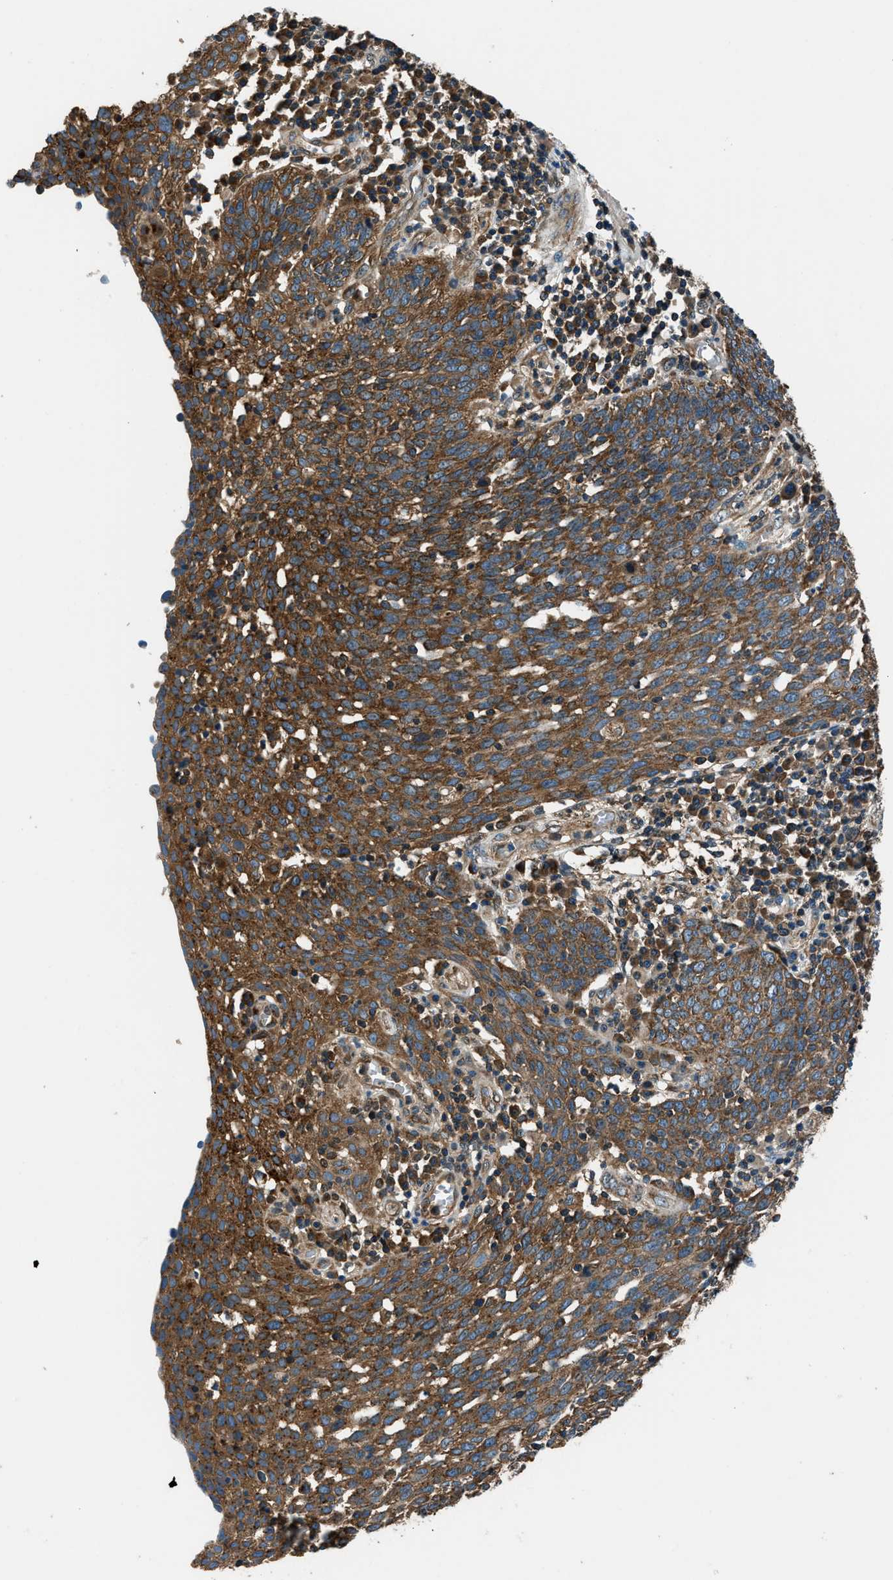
{"staining": {"intensity": "moderate", "quantity": ">75%", "location": "cytoplasmic/membranous"}, "tissue": "cervical cancer", "cell_type": "Tumor cells", "image_type": "cancer", "snomed": [{"axis": "morphology", "description": "Squamous cell carcinoma, NOS"}, {"axis": "topography", "description": "Cervix"}], "caption": "Immunohistochemistry (IHC) image of cervical cancer stained for a protein (brown), which demonstrates medium levels of moderate cytoplasmic/membranous expression in approximately >75% of tumor cells.", "gene": "ARFGAP2", "patient": {"sex": "female", "age": 34}}